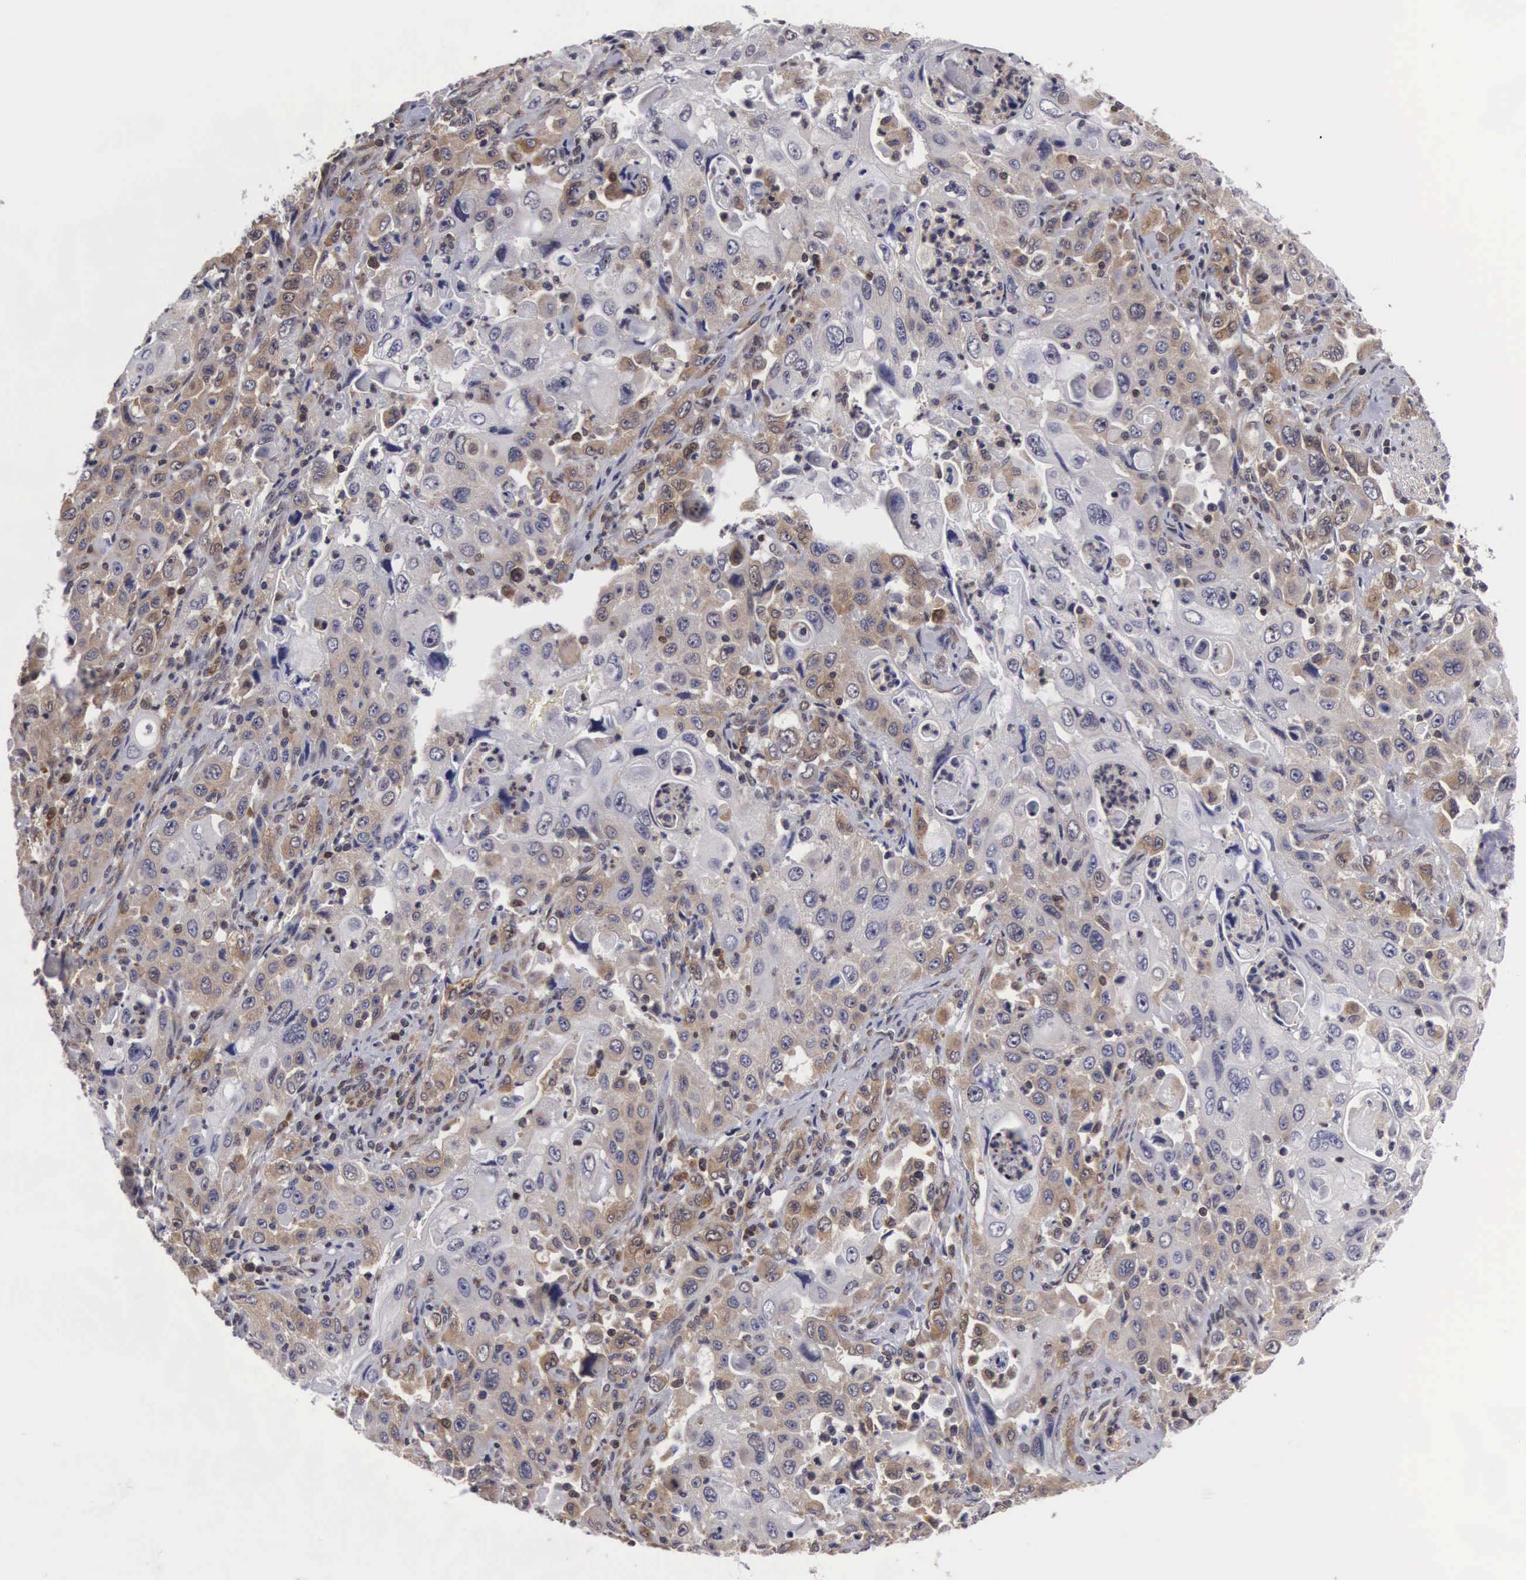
{"staining": {"intensity": "moderate", "quantity": ">75%", "location": "cytoplasmic/membranous"}, "tissue": "pancreatic cancer", "cell_type": "Tumor cells", "image_type": "cancer", "snomed": [{"axis": "morphology", "description": "Adenocarcinoma, NOS"}, {"axis": "topography", "description": "Pancreas"}], "caption": "Human pancreatic cancer stained with a protein marker displays moderate staining in tumor cells.", "gene": "ADSL", "patient": {"sex": "male", "age": 70}}